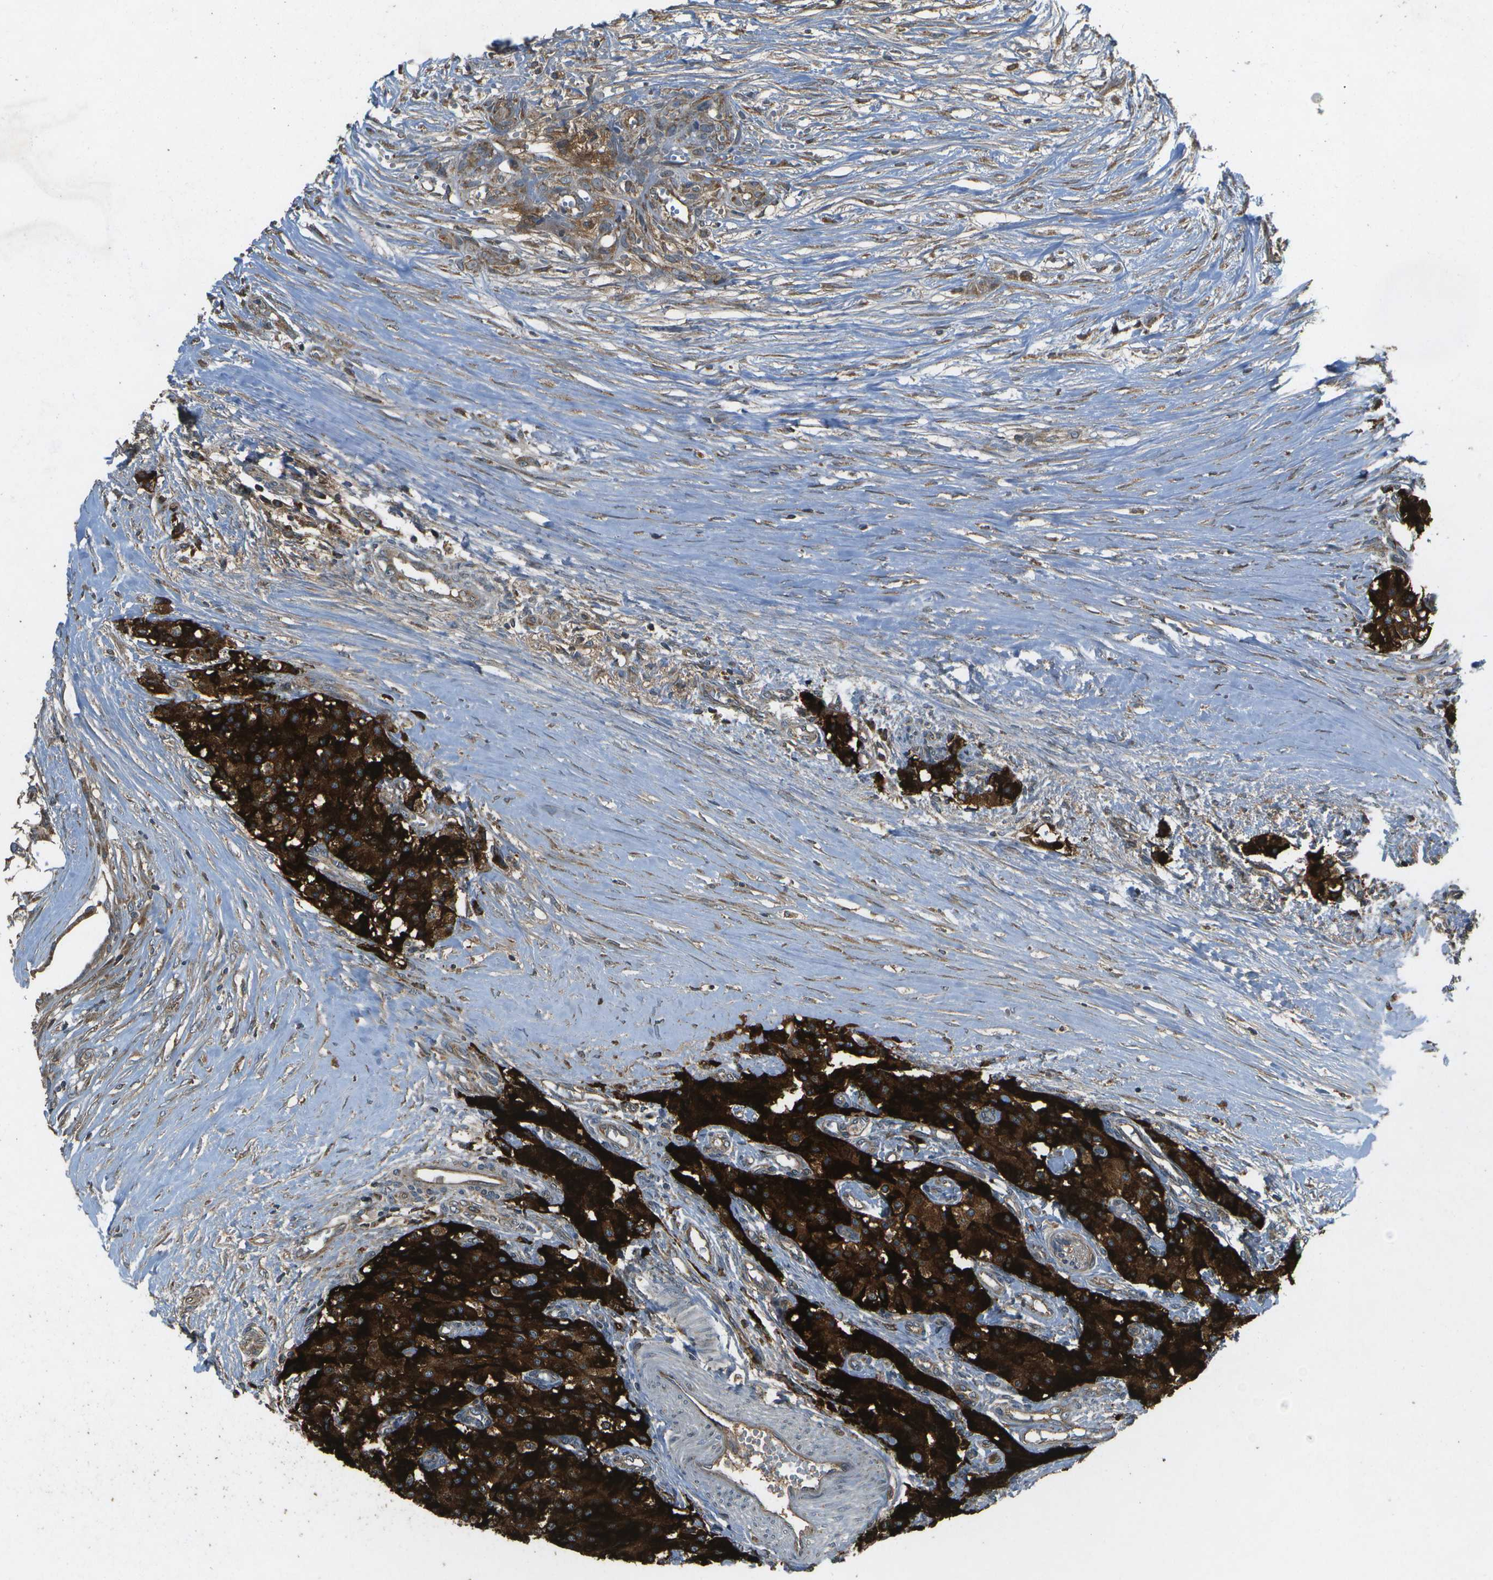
{"staining": {"intensity": "strong", "quantity": ">75%", "location": "cytoplasmic/membranous"}, "tissue": "carcinoid", "cell_type": "Tumor cells", "image_type": "cancer", "snomed": [{"axis": "morphology", "description": "Carcinoid, malignant, NOS"}, {"axis": "topography", "description": "Colon"}], "caption": "The photomicrograph reveals immunohistochemical staining of carcinoid. There is strong cytoplasmic/membranous staining is identified in about >75% of tumor cells.", "gene": "HFE", "patient": {"sex": "female", "age": 52}}